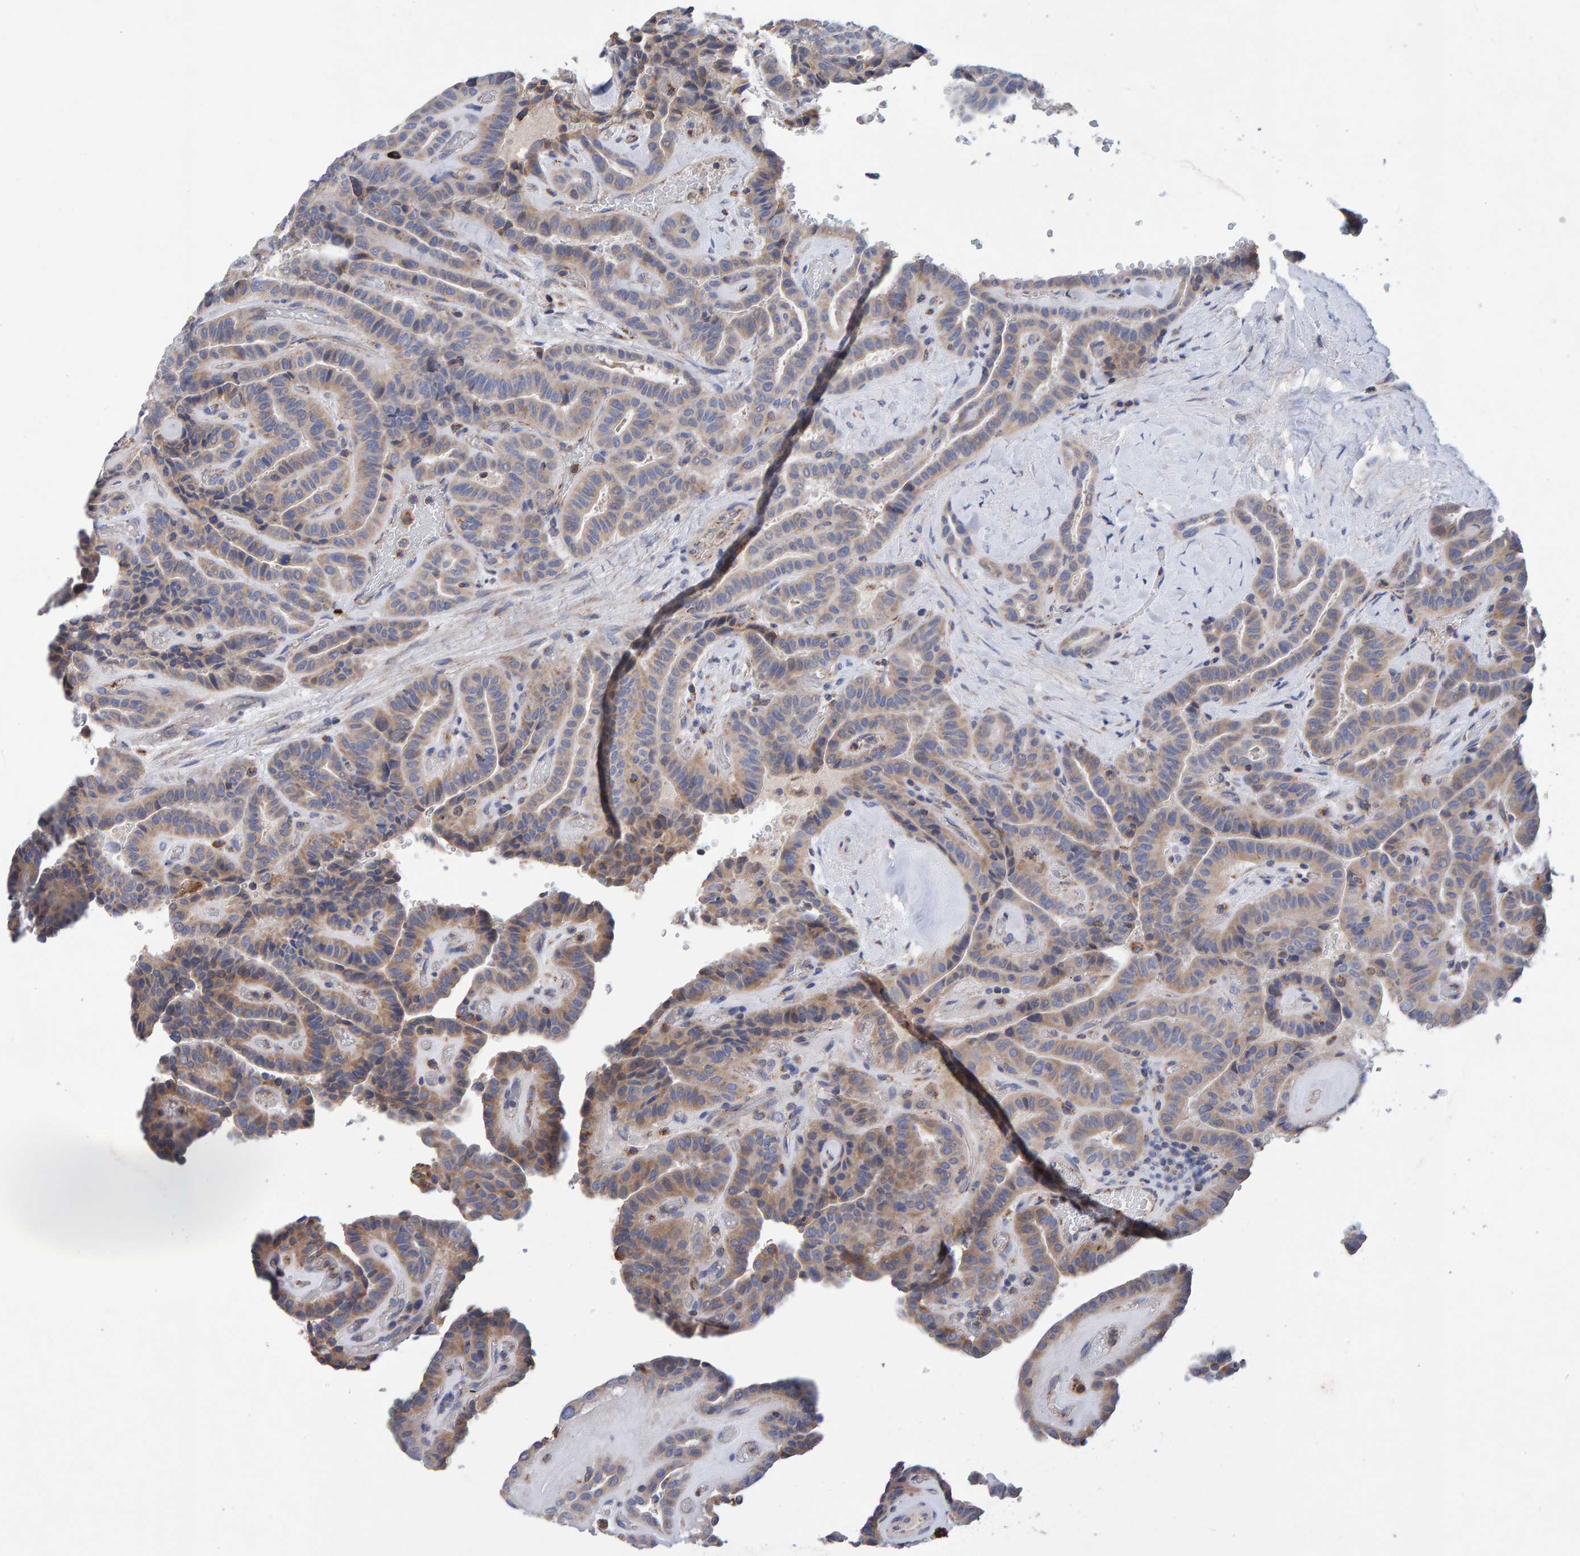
{"staining": {"intensity": "moderate", "quantity": ">75%", "location": "cytoplasmic/membranous"}, "tissue": "thyroid cancer", "cell_type": "Tumor cells", "image_type": "cancer", "snomed": [{"axis": "morphology", "description": "Papillary adenocarcinoma, NOS"}, {"axis": "topography", "description": "Thyroid gland"}], "caption": "About >75% of tumor cells in human thyroid cancer exhibit moderate cytoplasmic/membranous protein staining as visualized by brown immunohistochemical staining.", "gene": "EFR3A", "patient": {"sex": "male", "age": 77}}